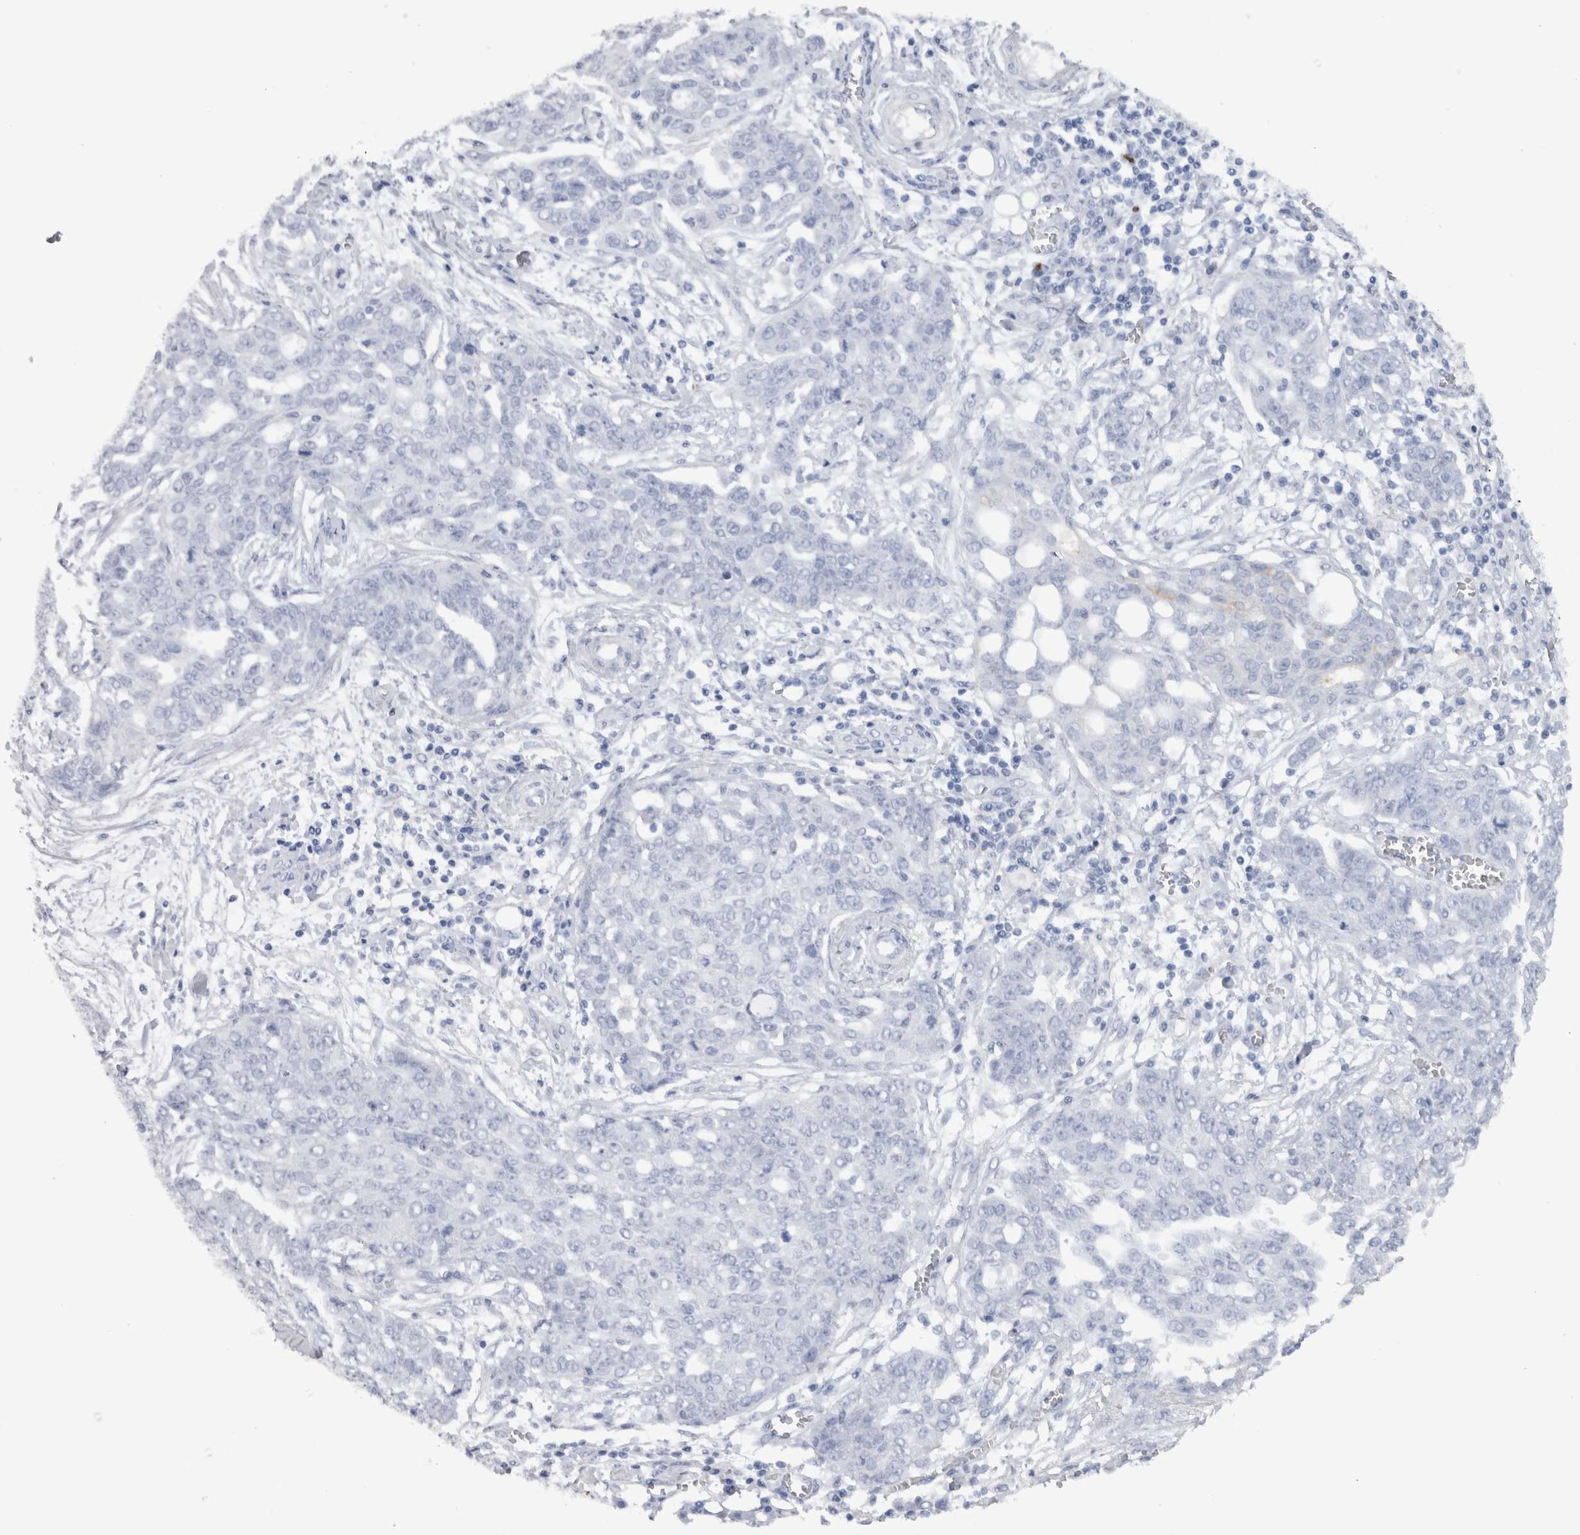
{"staining": {"intensity": "negative", "quantity": "none", "location": "none"}, "tissue": "ovarian cancer", "cell_type": "Tumor cells", "image_type": "cancer", "snomed": [{"axis": "morphology", "description": "Cystadenocarcinoma, serous, NOS"}, {"axis": "topography", "description": "Soft tissue"}, {"axis": "topography", "description": "Ovary"}], "caption": "High power microscopy histopathology image of an immunohistochemistry histopathology image of ovarian serous cystadenocarcinoma, revealing no significant expression in tumor cells.", "gene": "CDH17", "patient": {"sex": "female", "age": 57}}